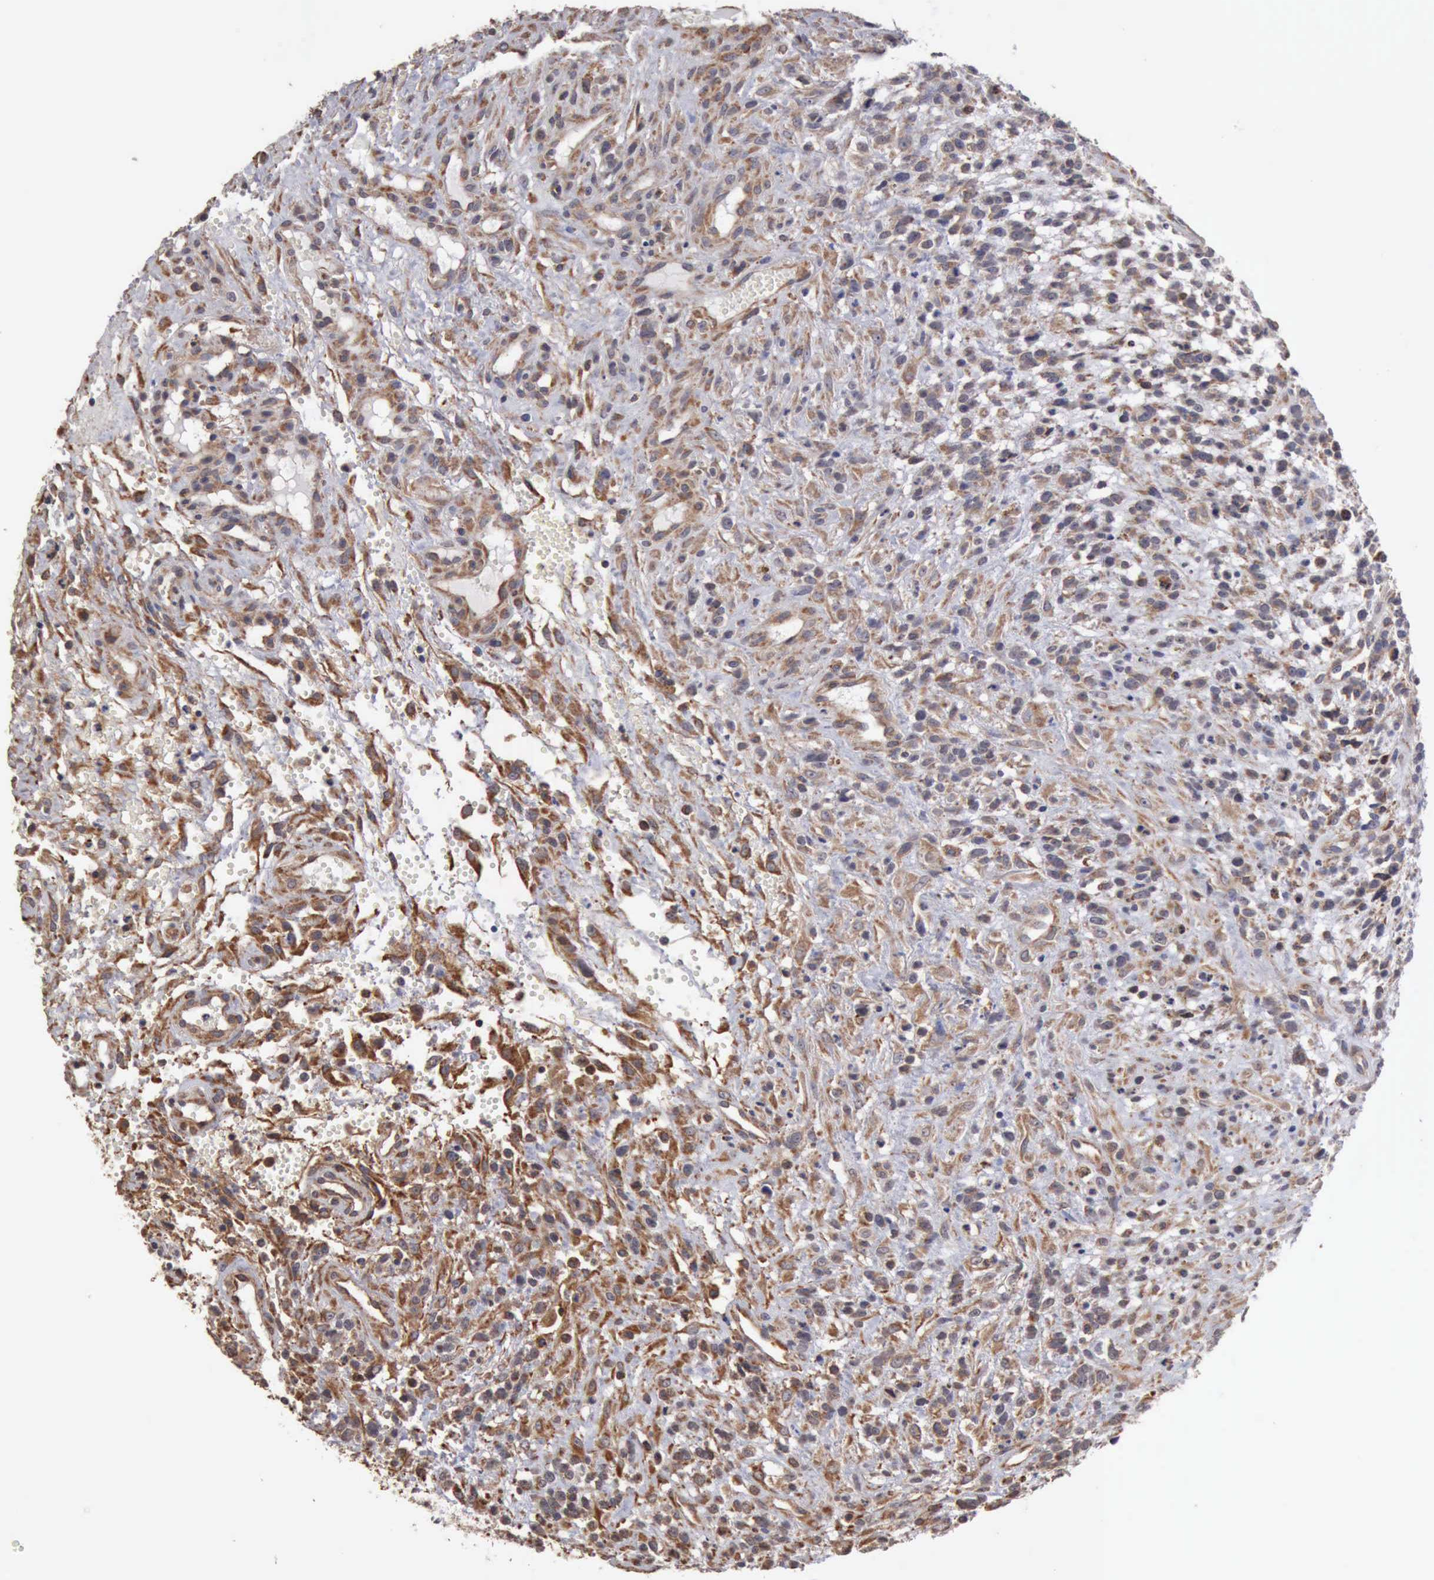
{"staining": {"intensity": "moderate", "quantity": "25%-75%", "location": "cytoplasmic/membranous"}, "tissue": "glioma", "cell_type": "Tumor cells", "image_type": "cancer", "snomed": [{"axis": "morphology", "description": "Glioma, malignant, High grade"}, {"axis": "topography", "description": "Brain"}], "caption": "Immunohistochemical staining of human glioma displays moderate cytoplasmic/membranous protein positivity in approximately 25%-75% of tumor cells.", "gene": "GPR101", "patient": {"sex": "male", "age": 66}}